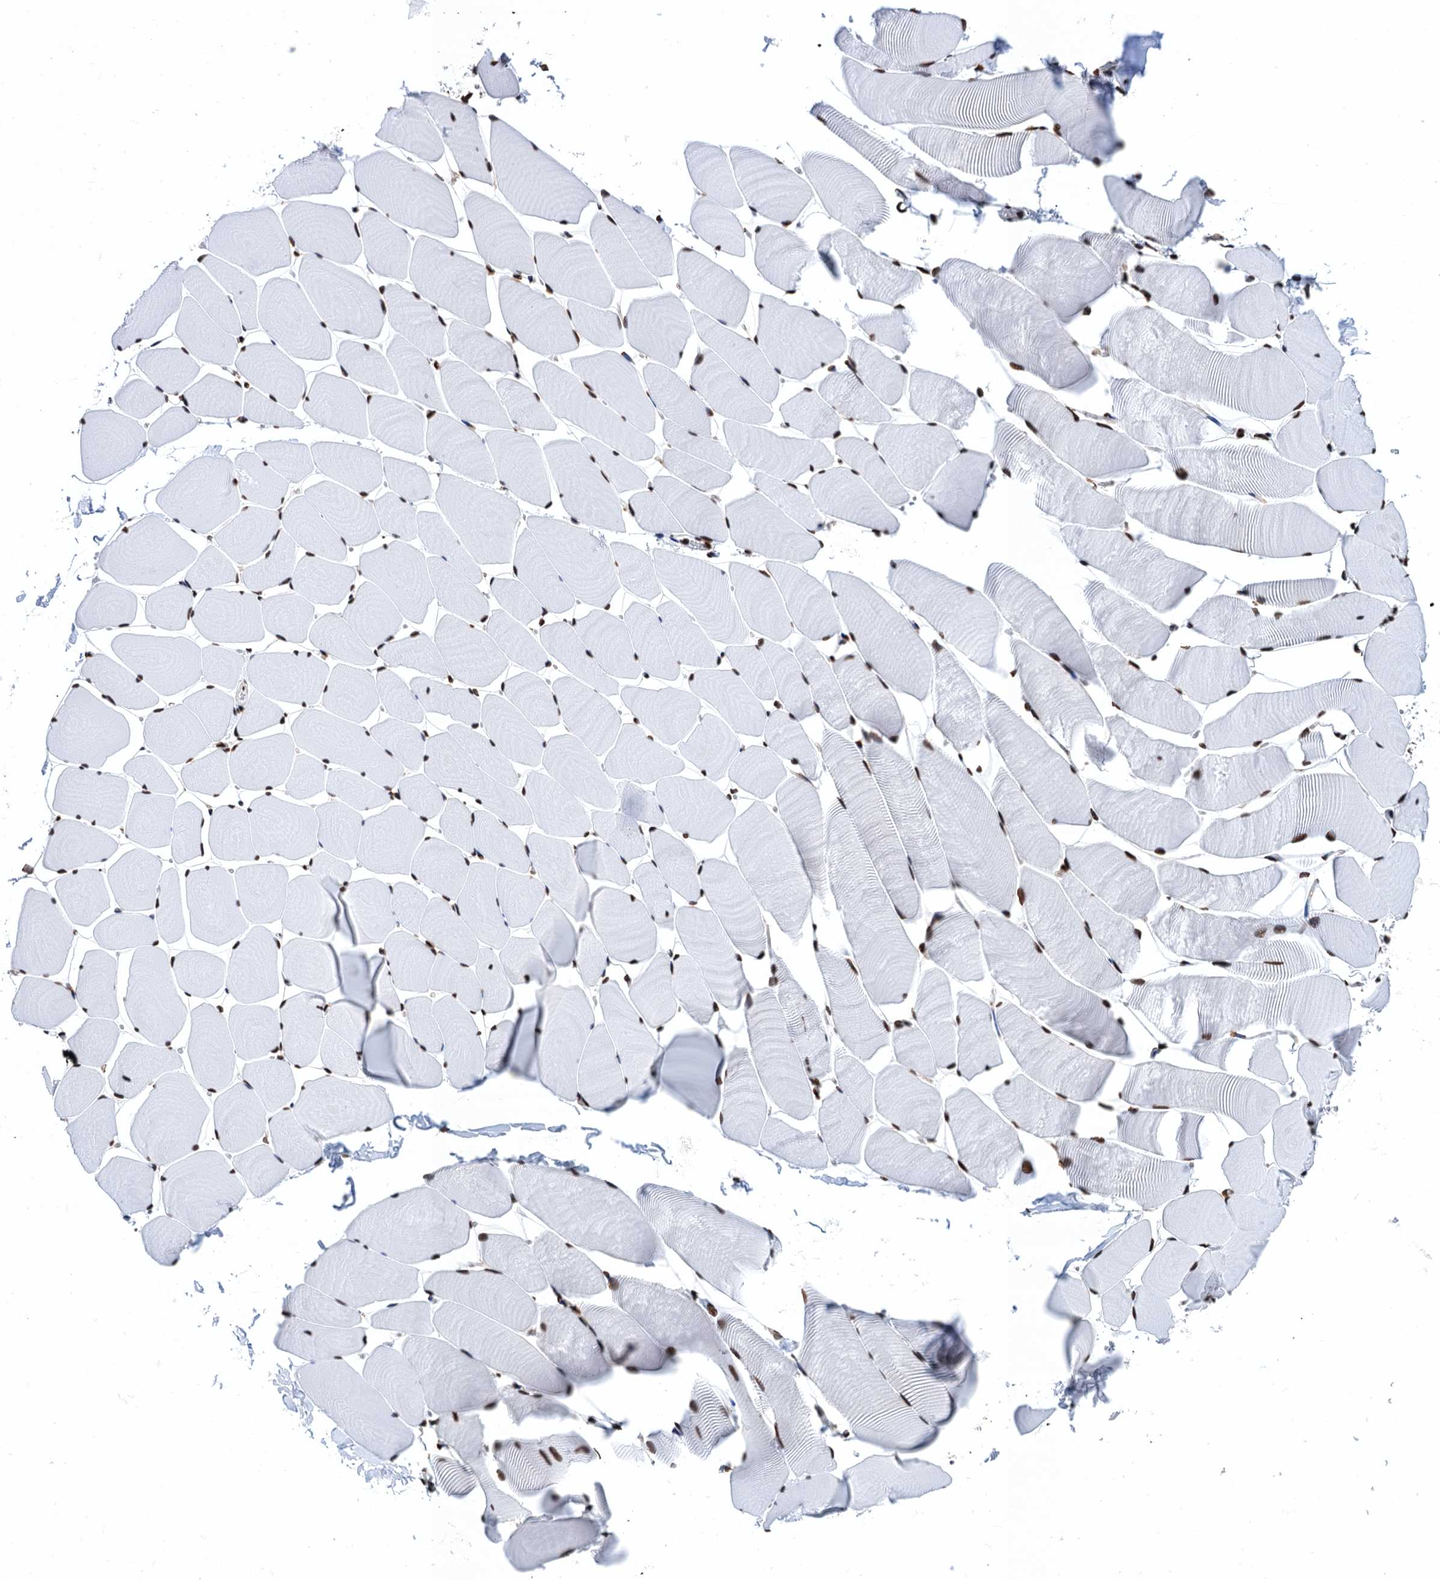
{"staining": {"intensity": "strong", "quantity": ">75%", "location": "nuclear"}, "tissue": "skeletal muscle", "cell_type": "Myocytes", "image_type": "normal", "snomed": [{"axis": "morphology", "description": "Normal tissue, NOS"}, {"axis": "topography", "description": "Skeletal muscle"}], "caption": "Strong nuclear expression for a protein is appreciated in approximately >75% of myocytes of benign skeletal muscle using IHC.", "gene": "UBA2", "patient": {"sex": "male", "age": 25}}